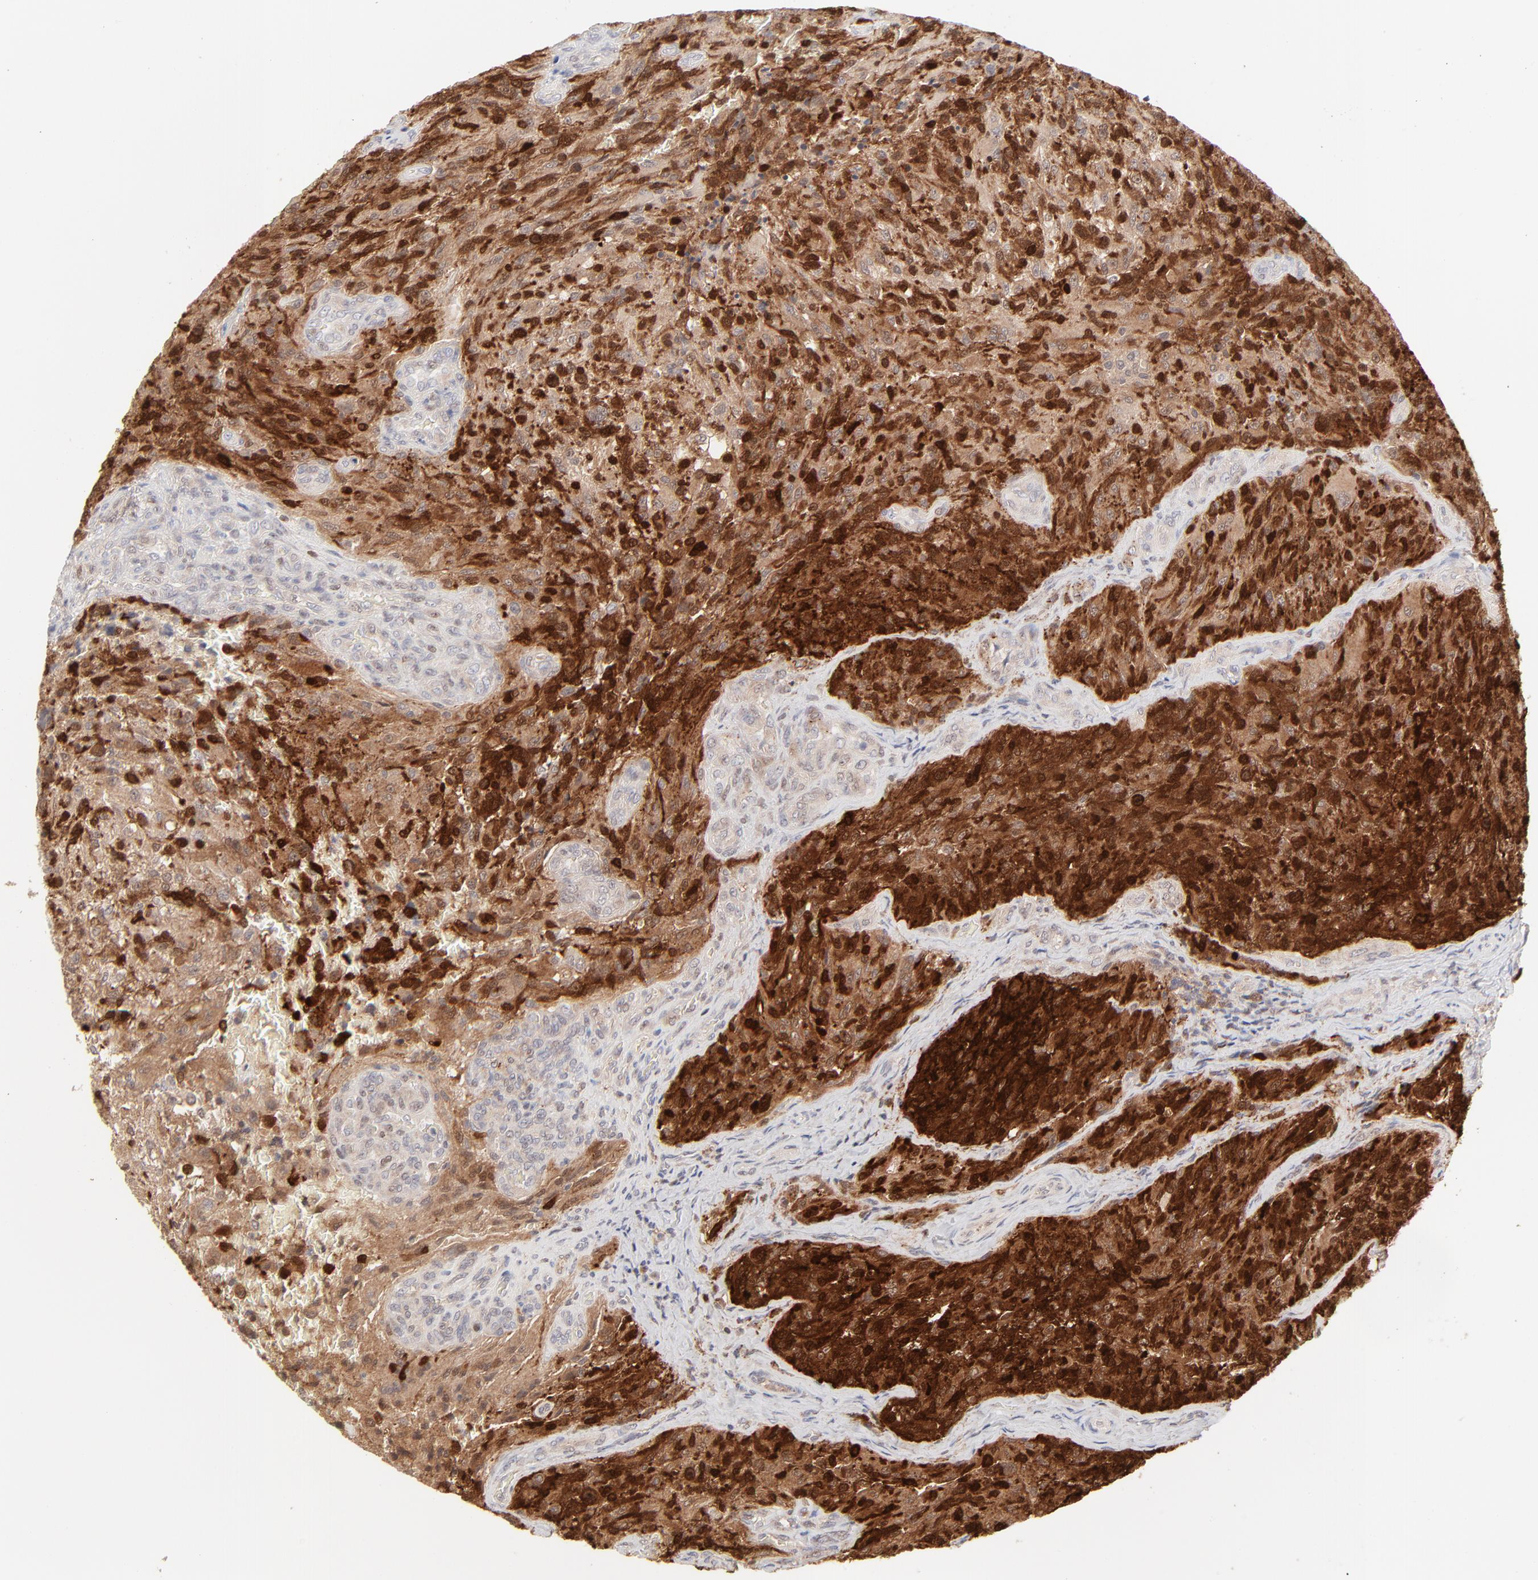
{"staining": {"intensity": "moderate", "quantity": "25%-75%", "location": "cytoplasmic/membranous,nuclear"}, "tissue": "glioma", "cell_type": "Tumor cells", "image_type": "cancer", "snomed": [{"axis": "morphology", "description": "Normal tissue, NOS"}, {"axis": "morphology", "description": "Glioma, malignant, High grade"}, {"axis": "topography", "description": "Cerebral cortex"}], "caption": "A brown stain labels moderate cytoplasmic/membranous and nuclear positivity of a protein in glioma tumor cells. The staining is performed using DAB brown chromogen to label protein expression. The nuclei are counter-stained blue using hematoxylin.", "gene": "CDK6", "patient": {"sex": "male", "age": 56}}